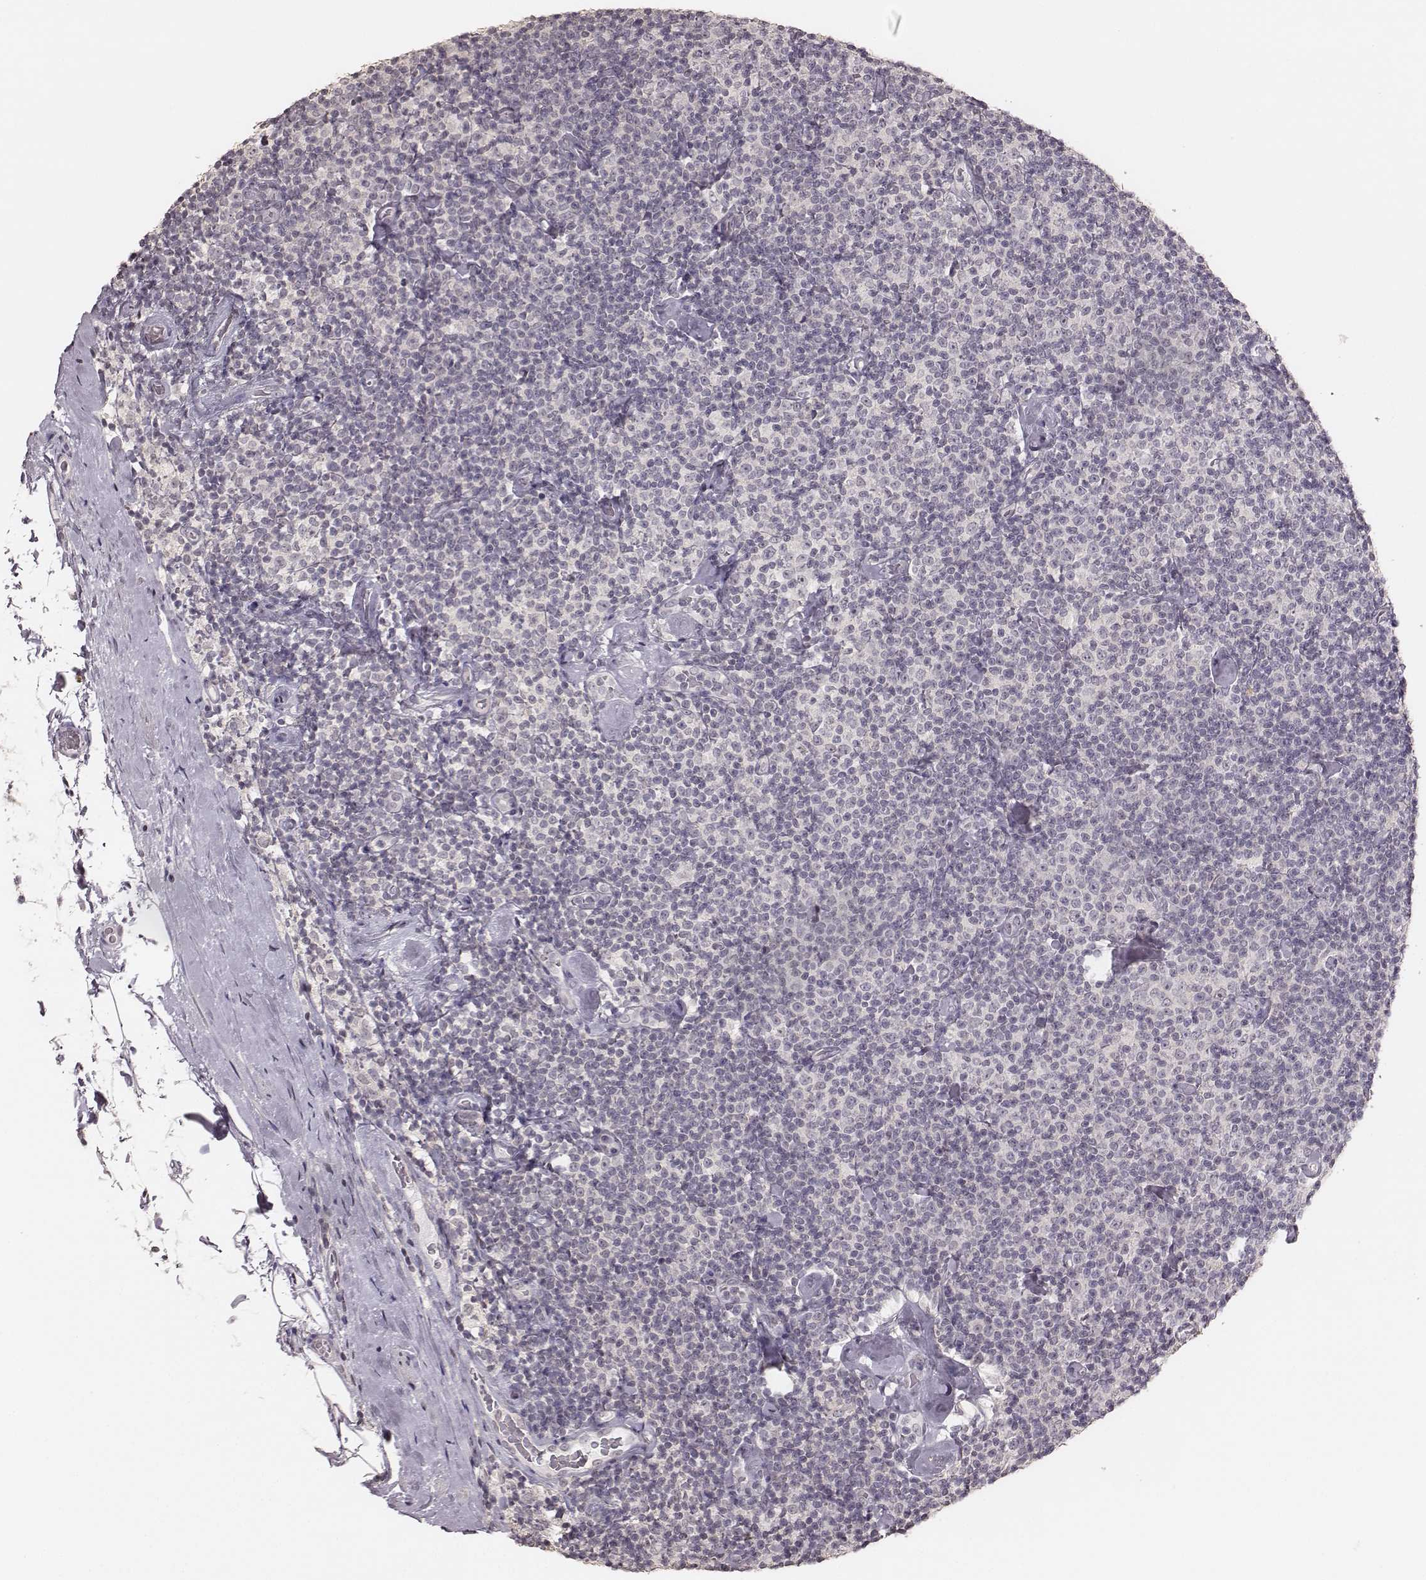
{"staining": {"intensity": "negative", "quantity": "none", "location": "none"}, "tissue": "lymphoma", "cell_type": "Tumor cells", "image_type": "cancer", "snomed": [{"axis": "morphology", "description": "Malignant lymphoma, non-Hodgkin's type, Low grade"}, {"axis": "topography", "description": "Lymph node"}], "caption": "A micrograph of low-grade malignant lymphoma, non-Hodgkin's type stained for a protein reveals no brown staining in tumor cells. (DAB immunohistochemistry (IHC) with hematoxylin counter stain).", "gene": "LY6K", "patient": {"sex": "male", "age": 81}}